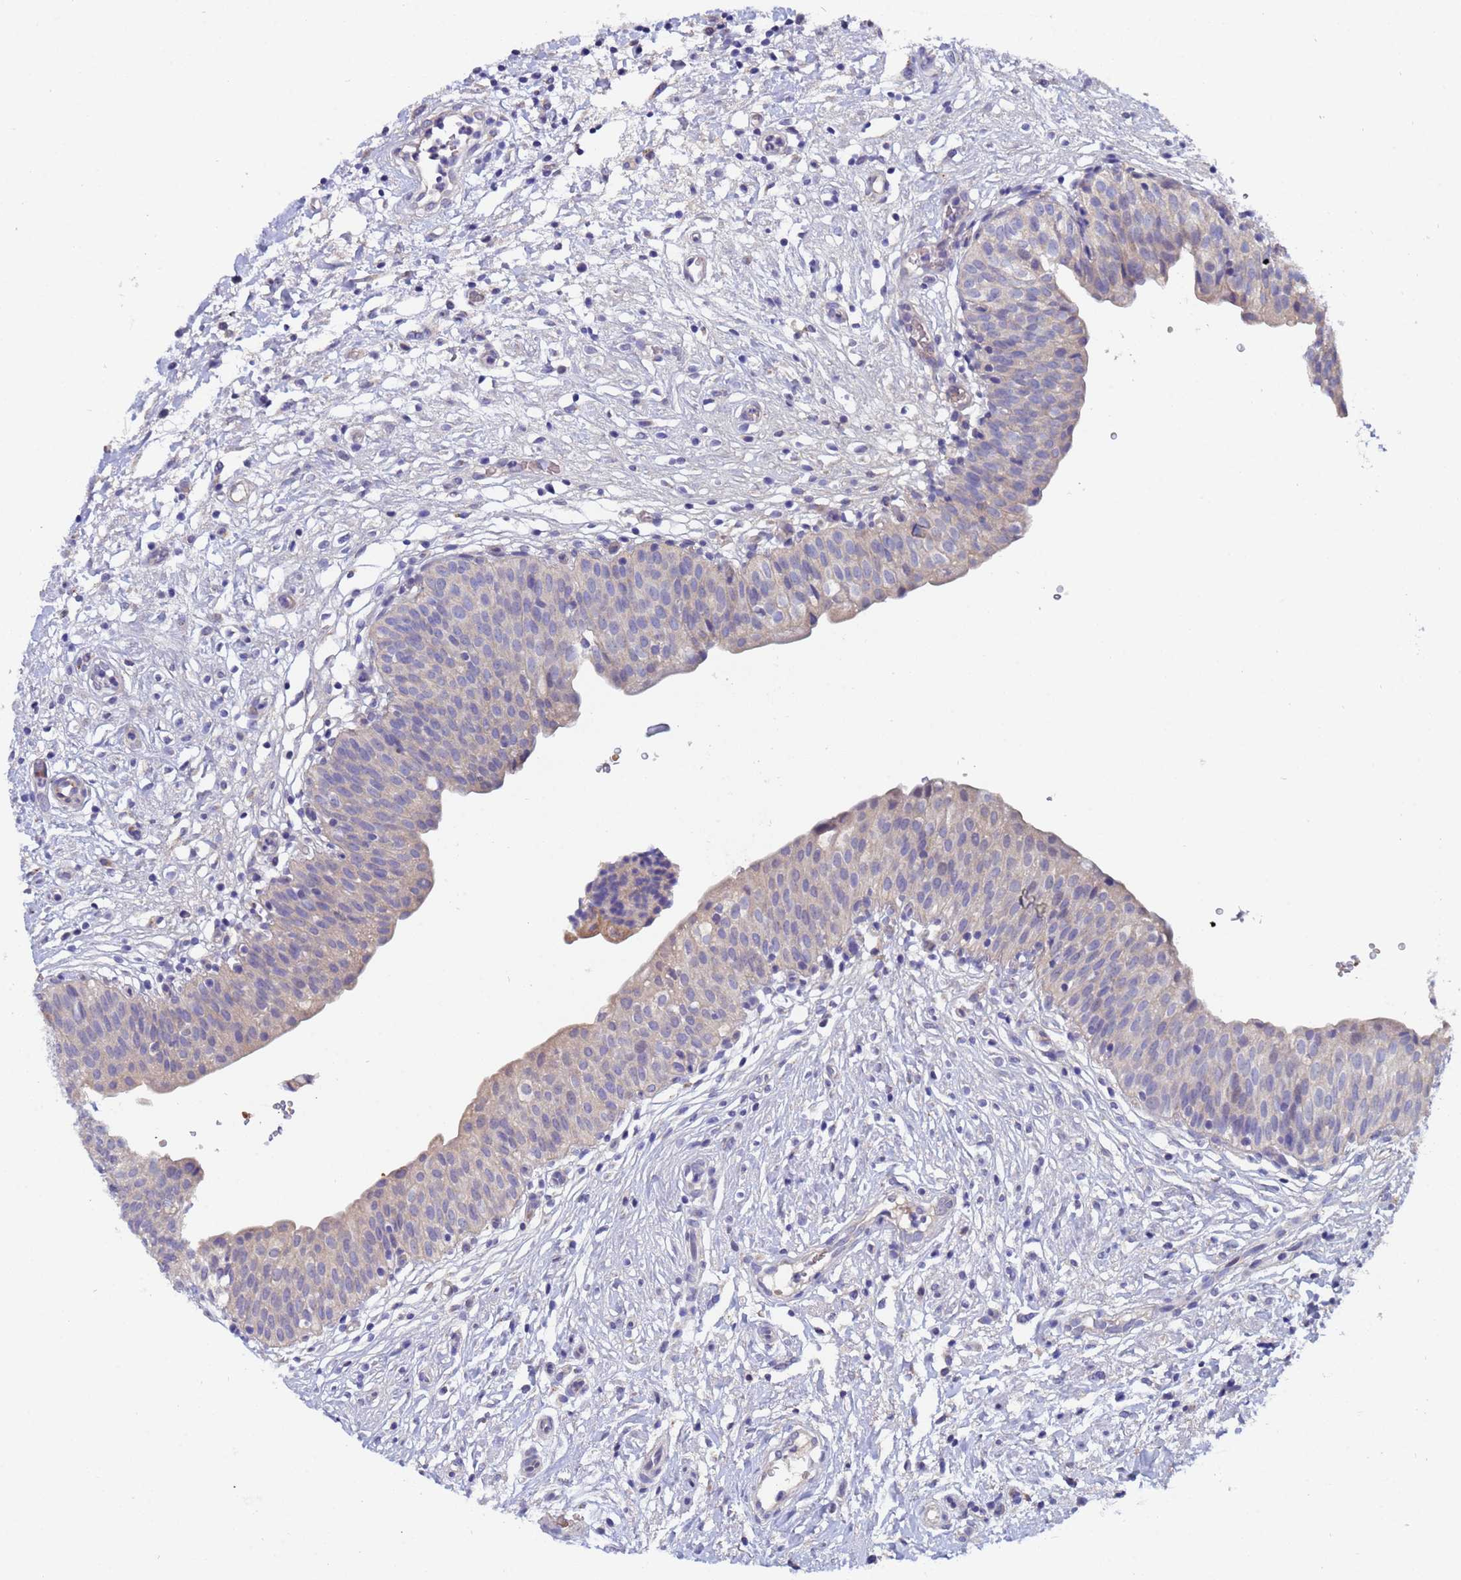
{"staining": {"intensity": "weak", "quantity": "<25%", "location": "cytoplasmic/membranous"}, "tissue": "urinary bladder", "cell_type": "Urothelial cells", "image_type": "normal", "snomed": [{"axis": "morphology", "description": "Normal tissue, NOS"}, {"axis": "topography", "description": "Urinary bladder"}], "caption": "This is an immunohistochemistry (IHC) histopathology image of normal urinary bladder. There is no staining in urothelial cells.", "gene": "IHO1", "patient": {"sex": "male", "age": 55}}